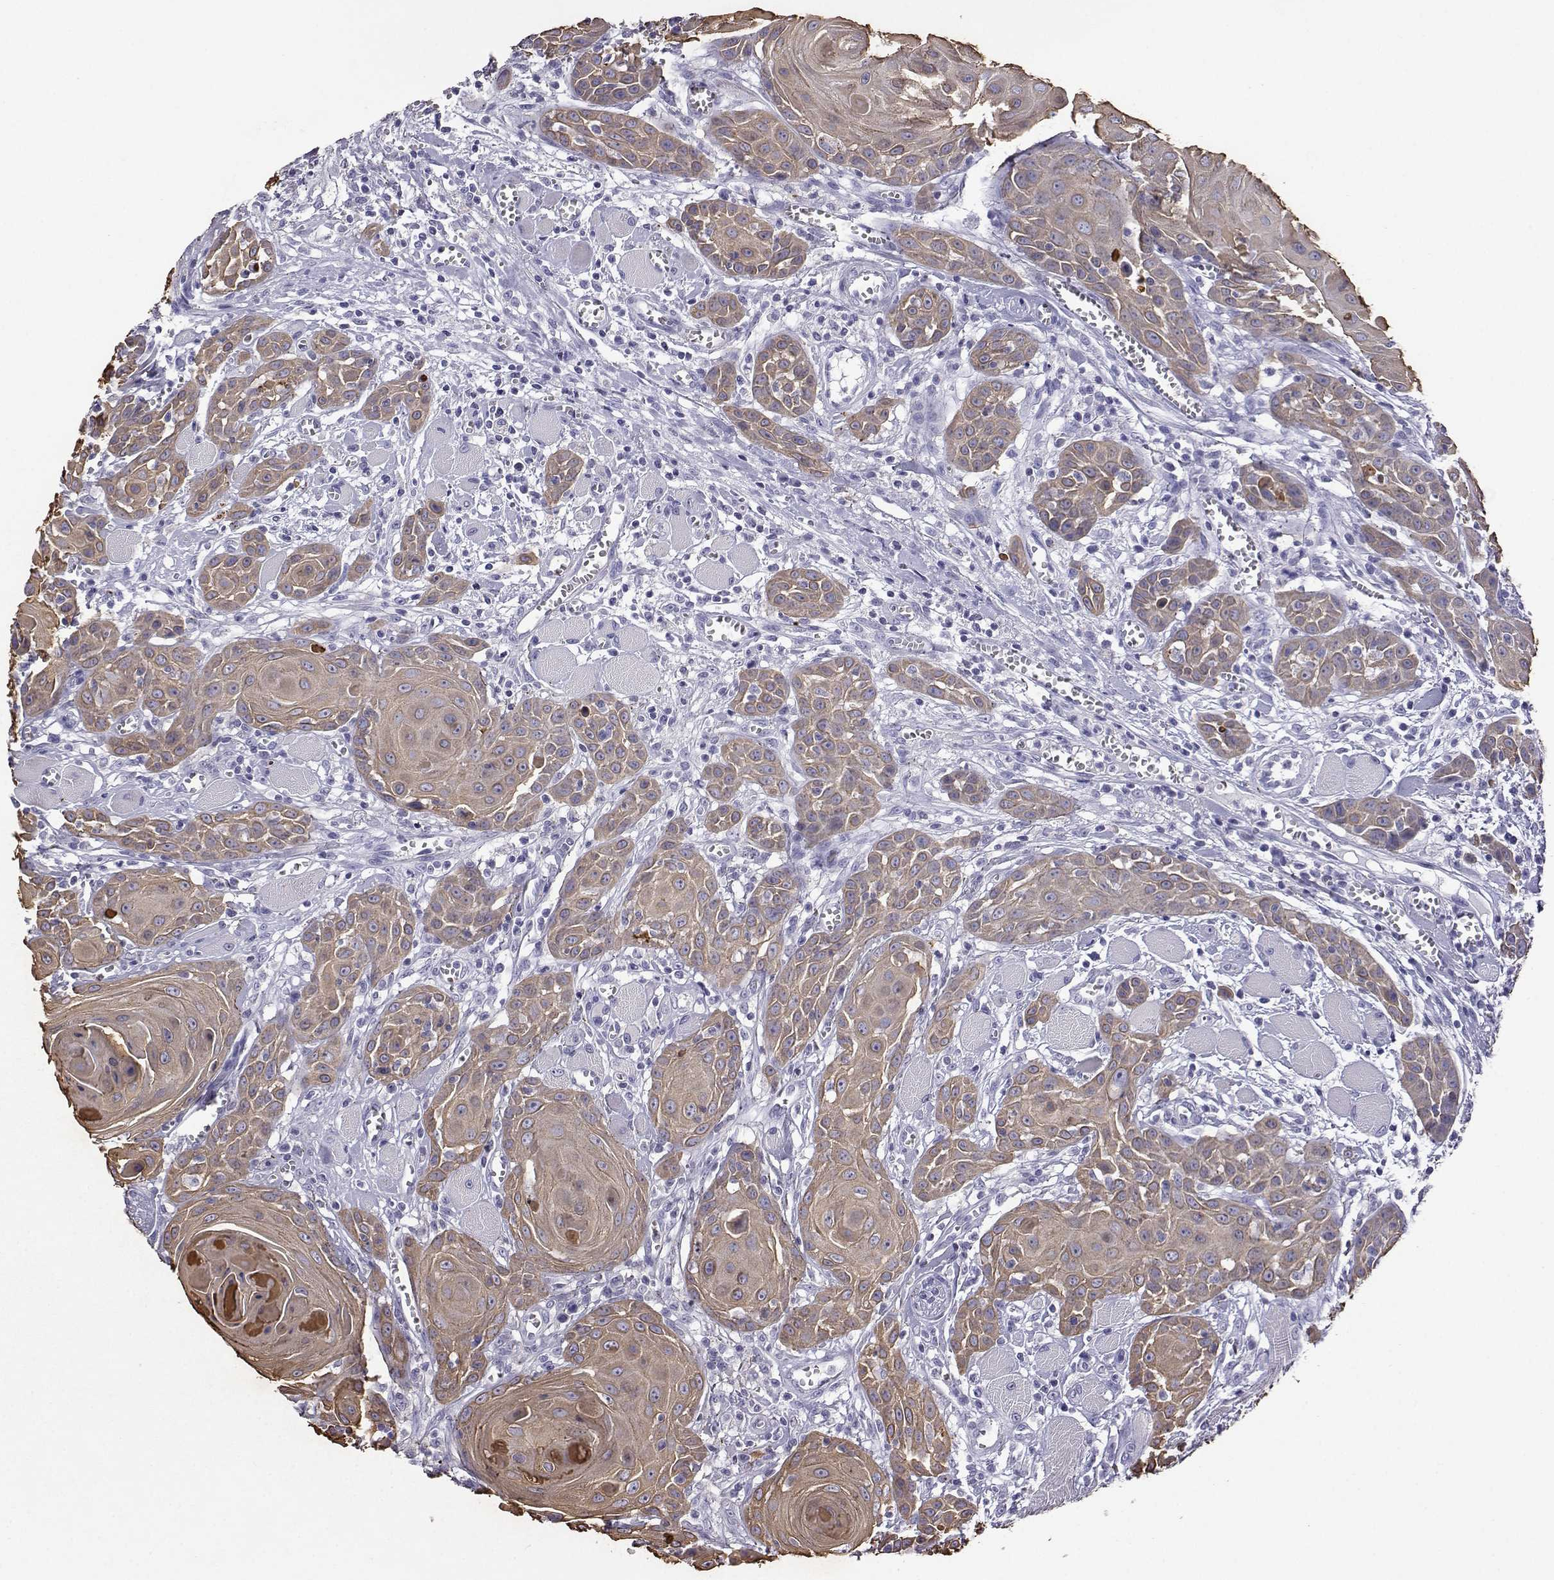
{"staining": {"intensity": "weak", "quantity": "25%-75%", "location": "cytoplasmic/membranous"}, "tissue": "head and neck cancer", "cell_type": "Tumor cells", "image_type": "cancer", "snomed": [{"axis": "morphology", "description": "Squamous cell carcinoma, NOS"}, {"axis": "topography", "description": "Head-Neck"}], "caption": "A histopathology image of head and neck squamous cell carcinoma stained for a protein demonstrates weak cytoplasmic/membranous brown staining in tumor cells. (DAB (3,3'-diaminobenzidine) IHC with brightfield microscopy, high magnification).", "gene": "AKR1B1", "patient": {"sex": "female", "age": 80}}